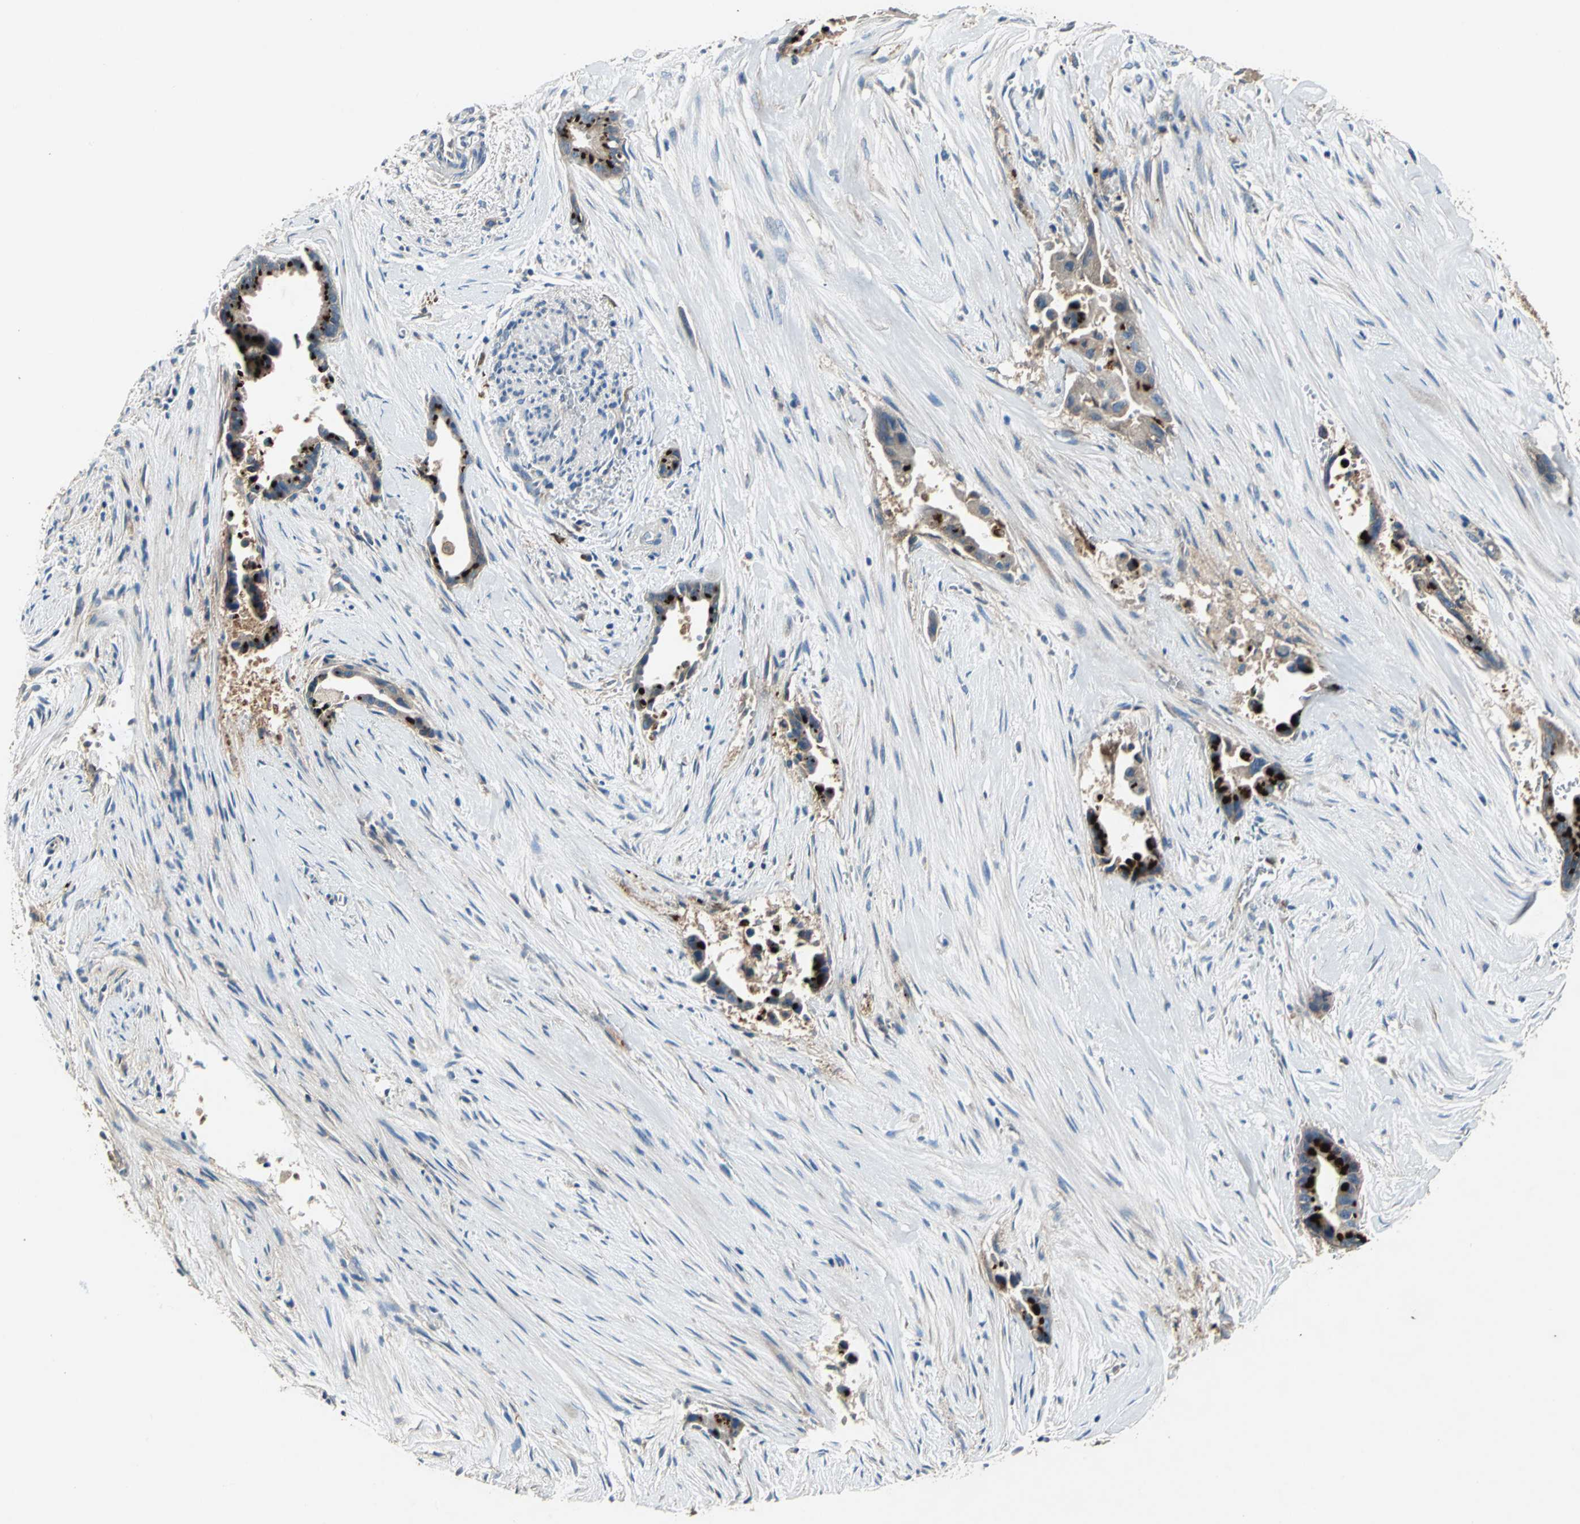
{"staining": {"intensity": "strong", "quantity": ">75%", "location": "cytoplasmic/membranous,nuclear"}, "tissue": "liver cancer", "cell_type": "Tumor cells", "image_type": "cancer", "snomed": [{"axis": "morphology", "description": "Cholangiocarcinoma"}, {"axis": "topography", "description": "Liver"}], "caption": "Immunohistochemical staining of human liver cancer (cholangiocarcinoma) shows high levels of strong cytoplasmic/membranous and nuclear protein positivity in about >75% of tumor cells.", "gene": "HEPH", "patient": {"sex": "female", "age": 55}}